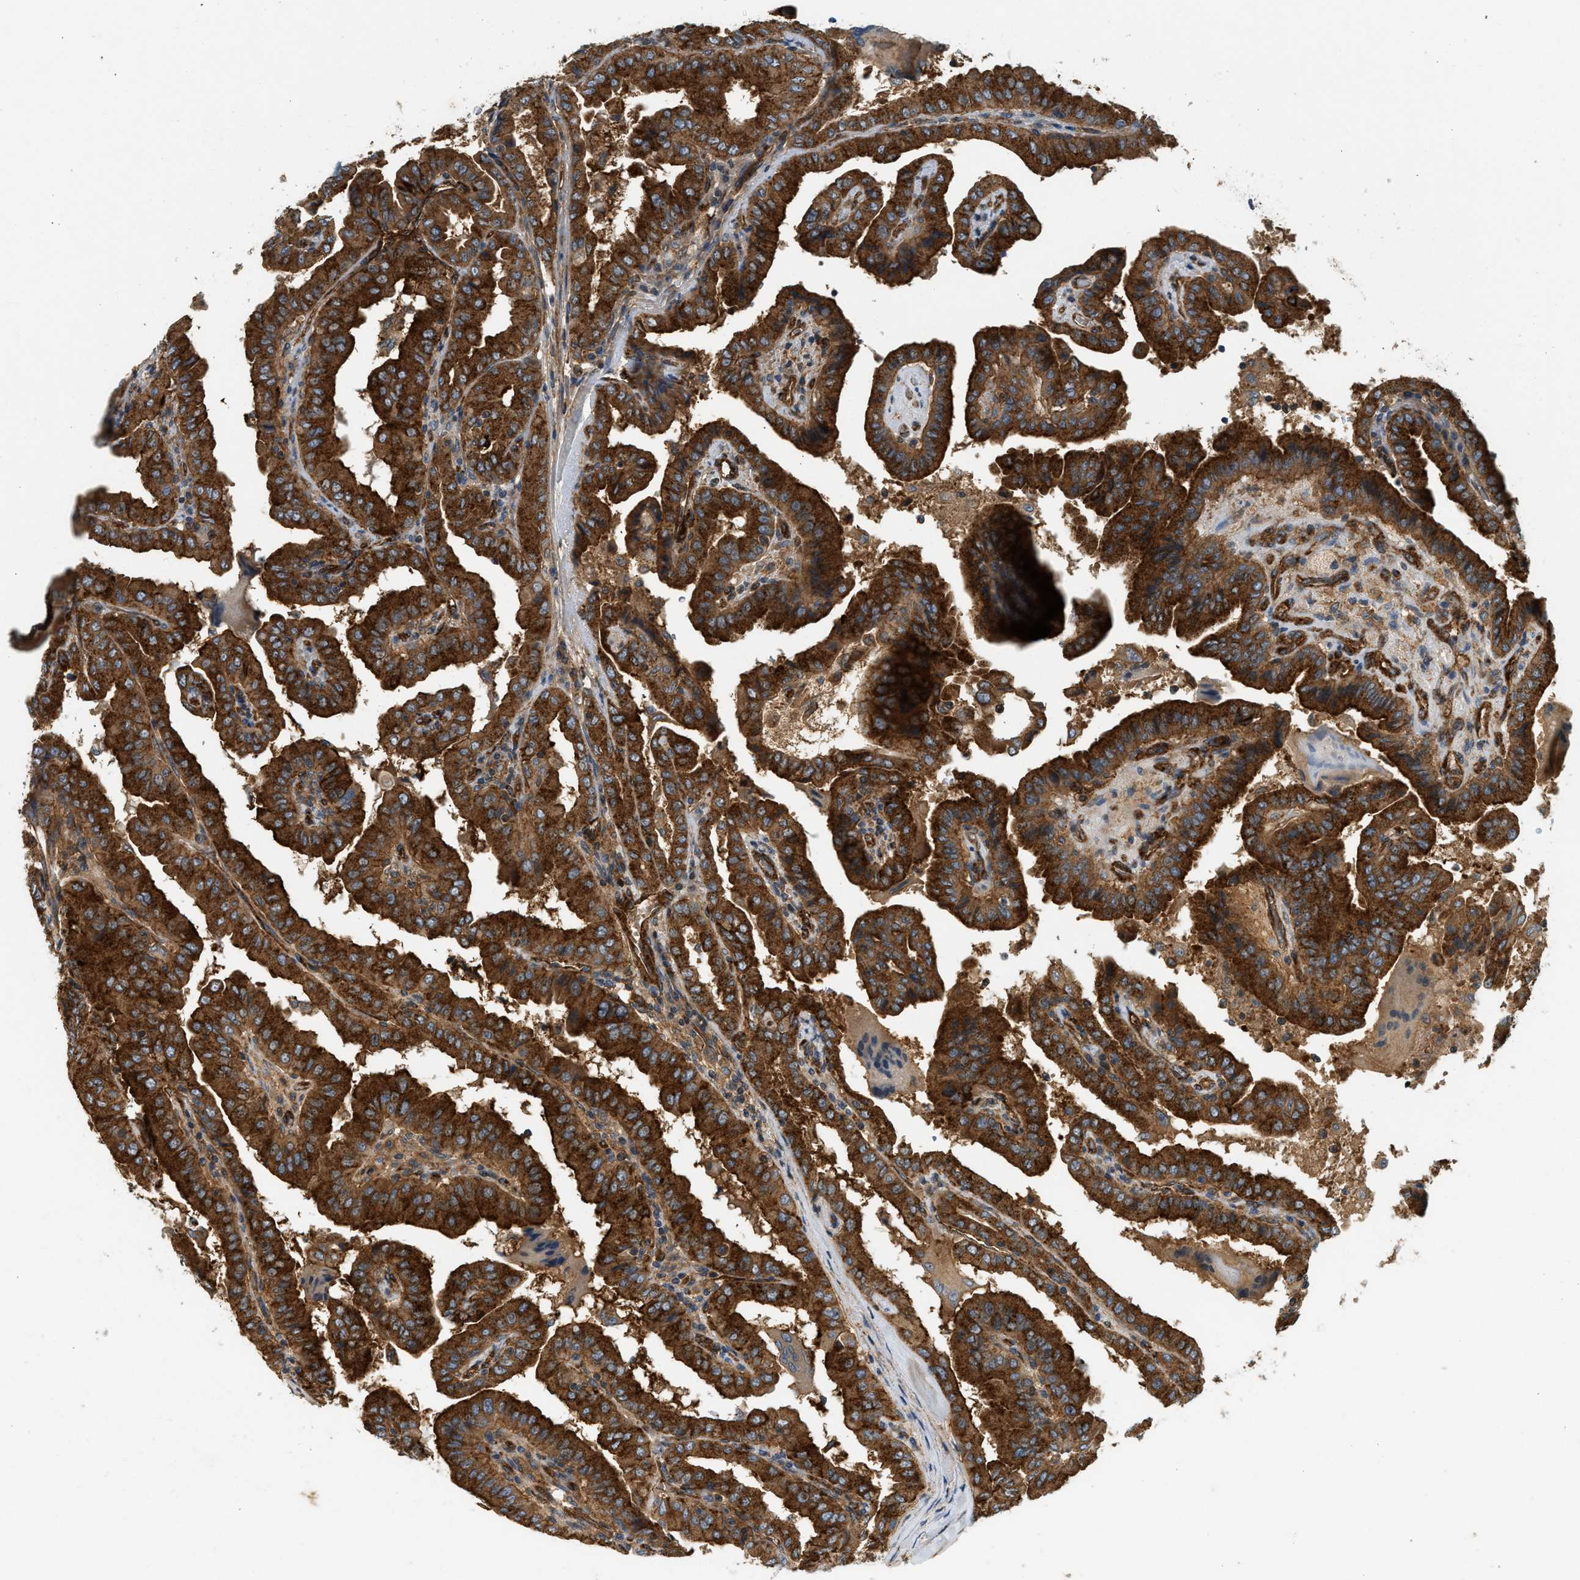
{"staining": {"intensity": "strong", "quantity": ">75%", "location": "cytoplasmic/membranous"}, "tissue": "thyroid cancer", "cell_type": "Tumor cells", "image_type": "cancer", "snomed": [{"axis": "morphology", "description": "Papillary adenocarcinoma, NOS"}, {"axis": "topography", "description": "Thyroid gland"}], "caption": "This histopathology image displays immunohistochemistry (IHC) staining of thyroid papillary adenocarcinoma, with high strong cytoplasmic/membranous positivity in about >75% of tumor cells.", "gene": "HIP1", "patient": {"sex": "male", "age": 33}}